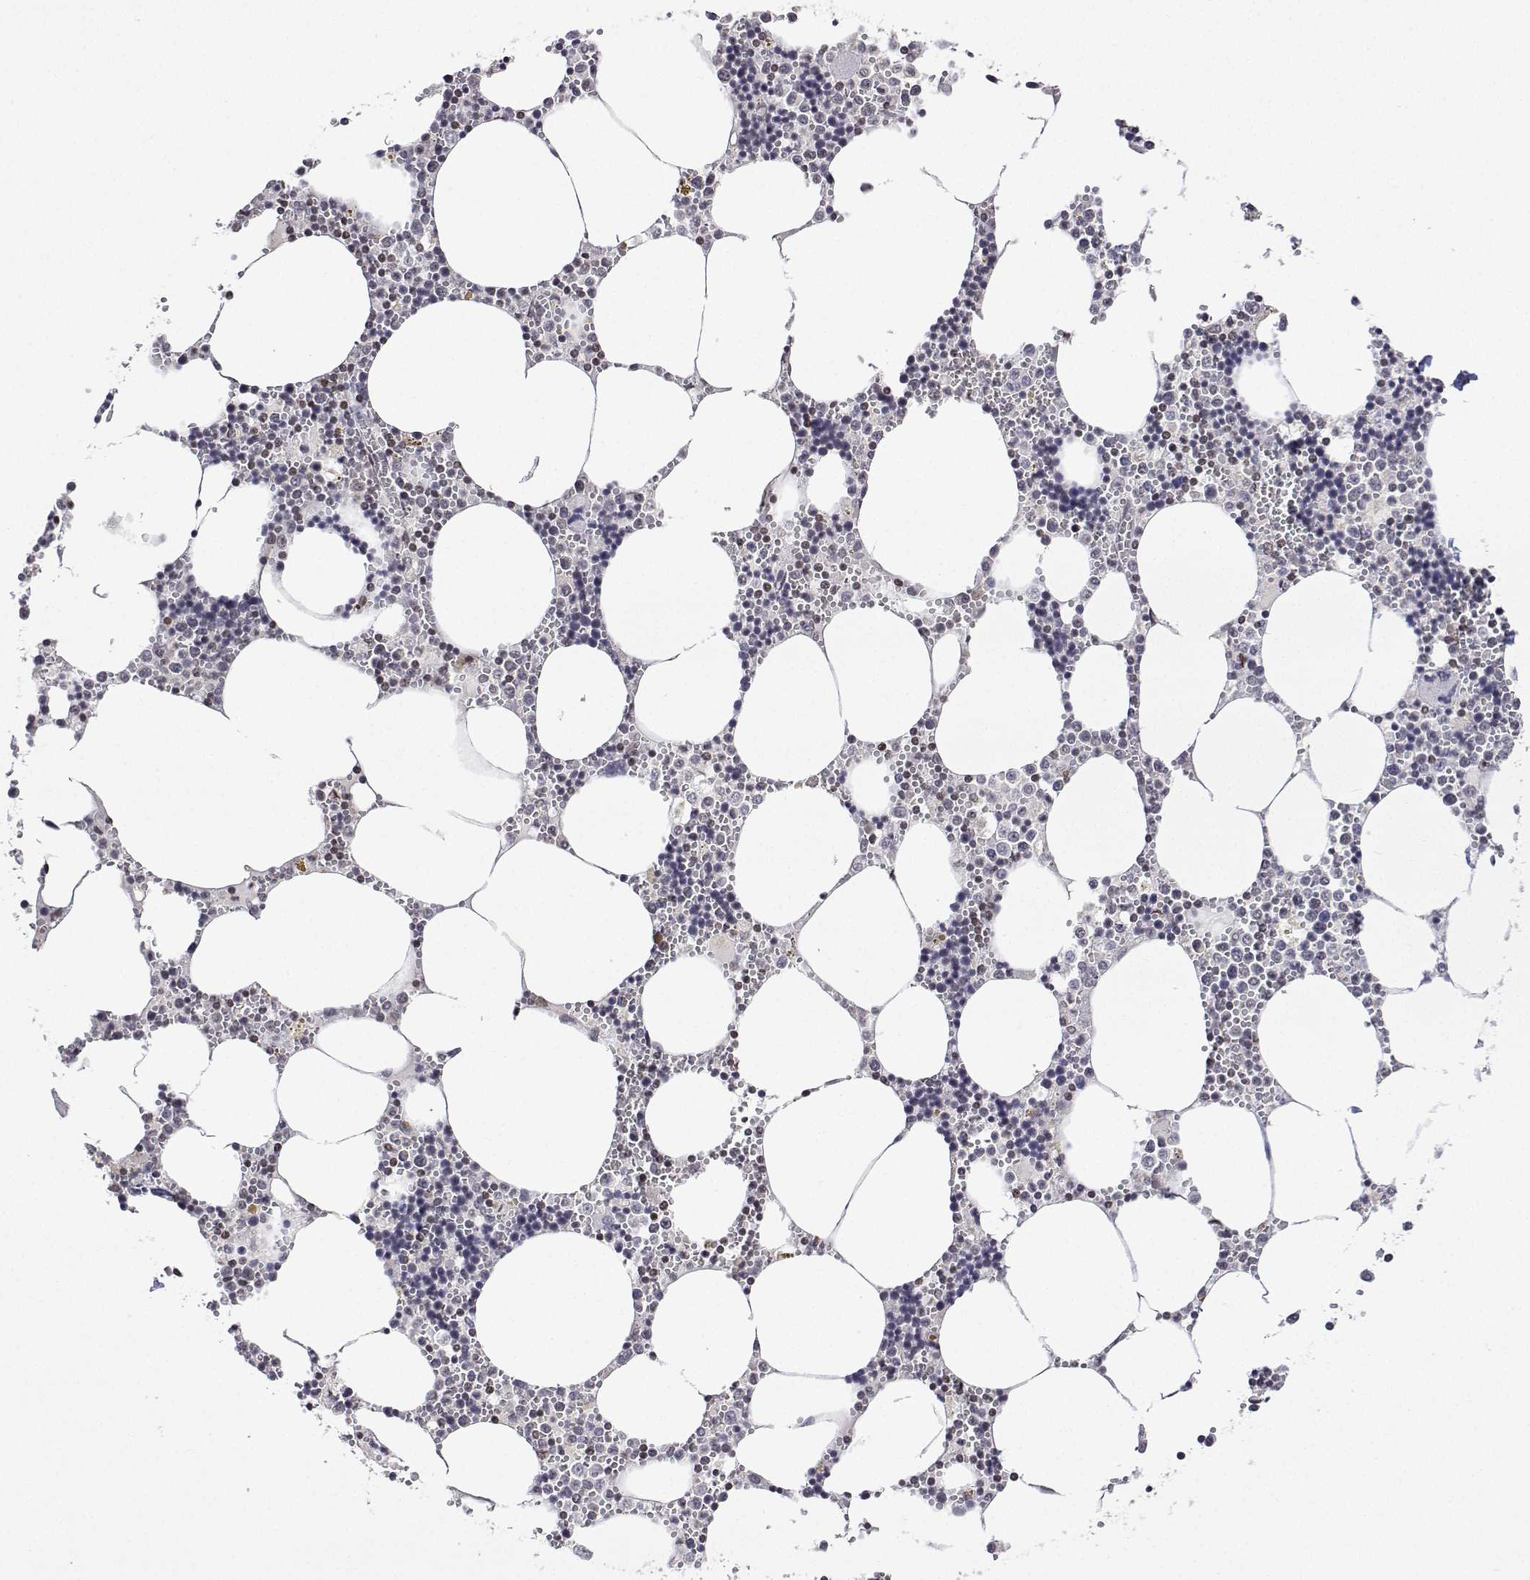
{"staining": {"intensity": "negative", "quantity": "none", "location": "none"}, "tissue": "bone marrow", "cell_type": "Hematopoietic cells", "image_type": "normal", "snomed": [{"axis": "morphology", "description": "Normal tissue, NOS"}, {"axis": "topography", "description": "Bone marrow"}], "caption": "Protein analysis of normal bone marrow reveals no significant expression in hematopoietic cells.", "gene": "XPC", "patient": {"sex": "male", "age": 54}}